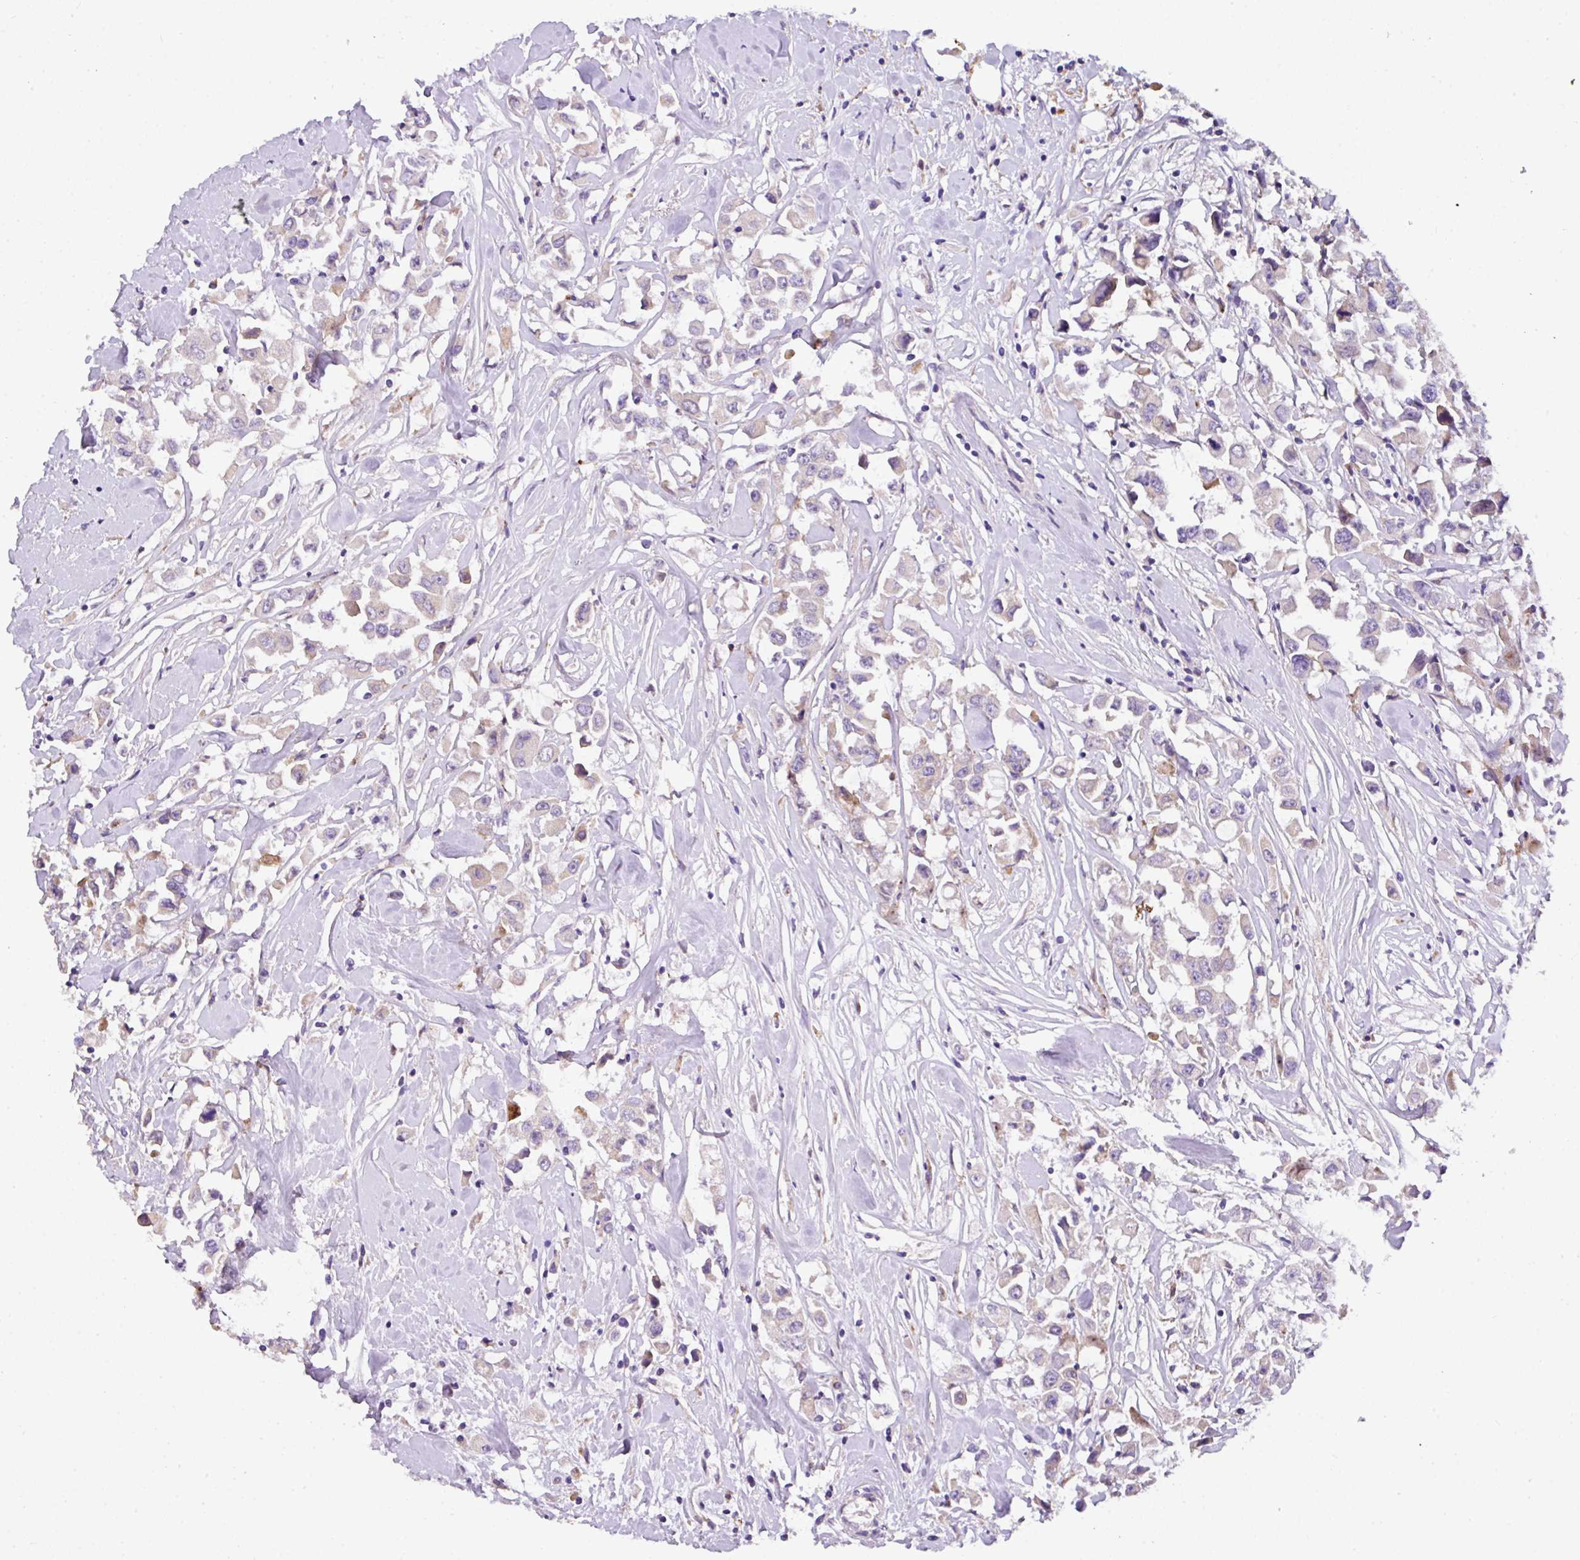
{"staining": {"intensity": "weak", "quantity": "<25%", "location": "cytoplasmic/membranous"}, "tissue": "breast cancer", "cell_type": "Tumor cells", "image_type": "cancer", "snomed": [{"axis": "morphology", "description": "Duct carcinoma"}, {"axis": "topography", "description": "Breast"}], "caption": "The image shows no staining of tumor cells in breast intraductal carcinoma.", "gene": "ANXA2R", "patient": {"sex": "female", "age": 61}}